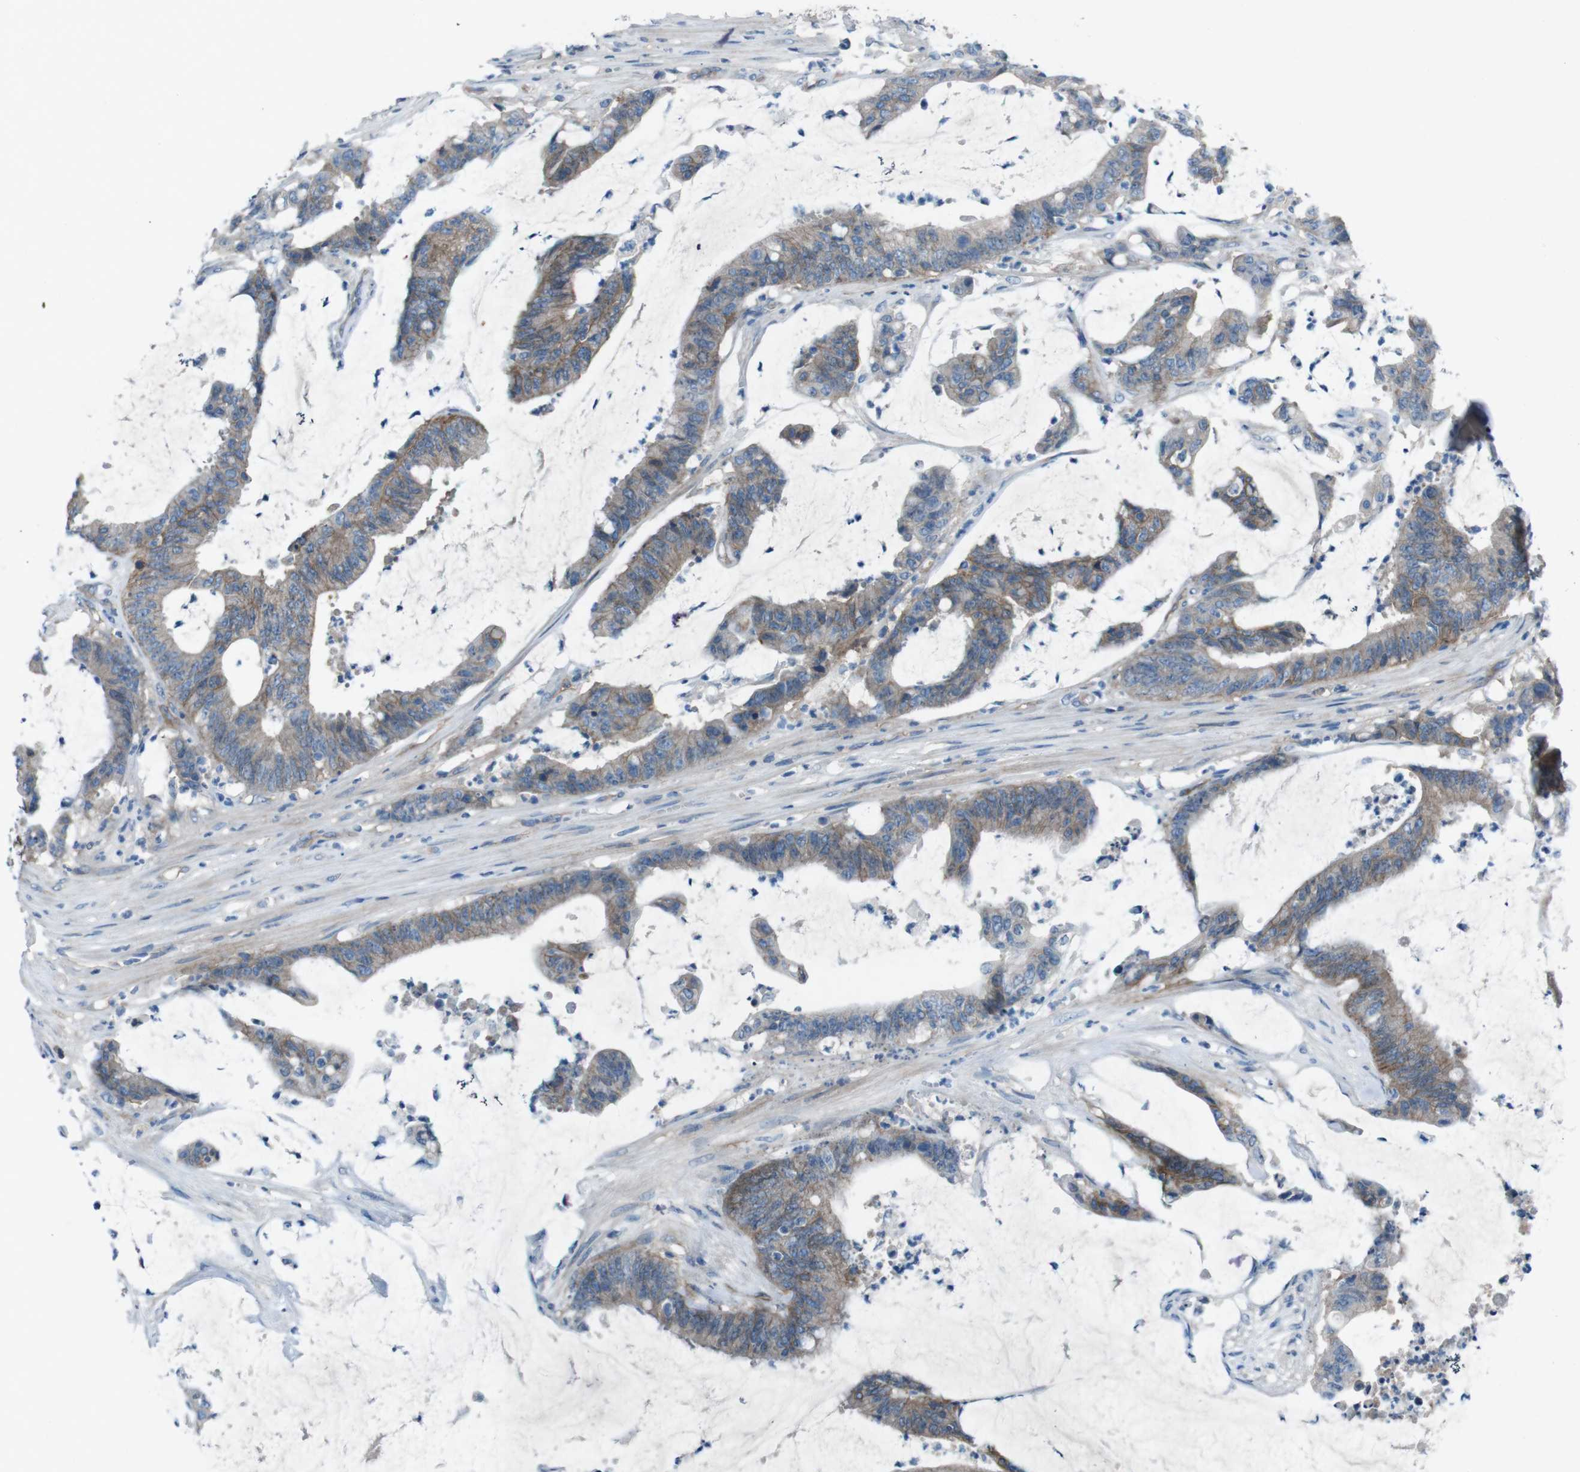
{"staining": {"intensity": "moderate", "quantity": ">75%", "location": "cytoplasmic/membranous"}, "tissue": "colorectal cancer", "cell_type": "Tumor cells", "image_type": "cancer", "snomed": [{"axis": "morphology", "description": "Adenocarcinoma, NOS"}, {"axis": "topography", "description": "Rectum"}], "caption": "This histopathology image reveals IHC staining of adenocarcinoma (colorectal), with medium moderate cytoplasmic/membranous staining in about >75% of tumor cells.", "gene": "PVR", "patient": {"sex": "female", "age": 66}}